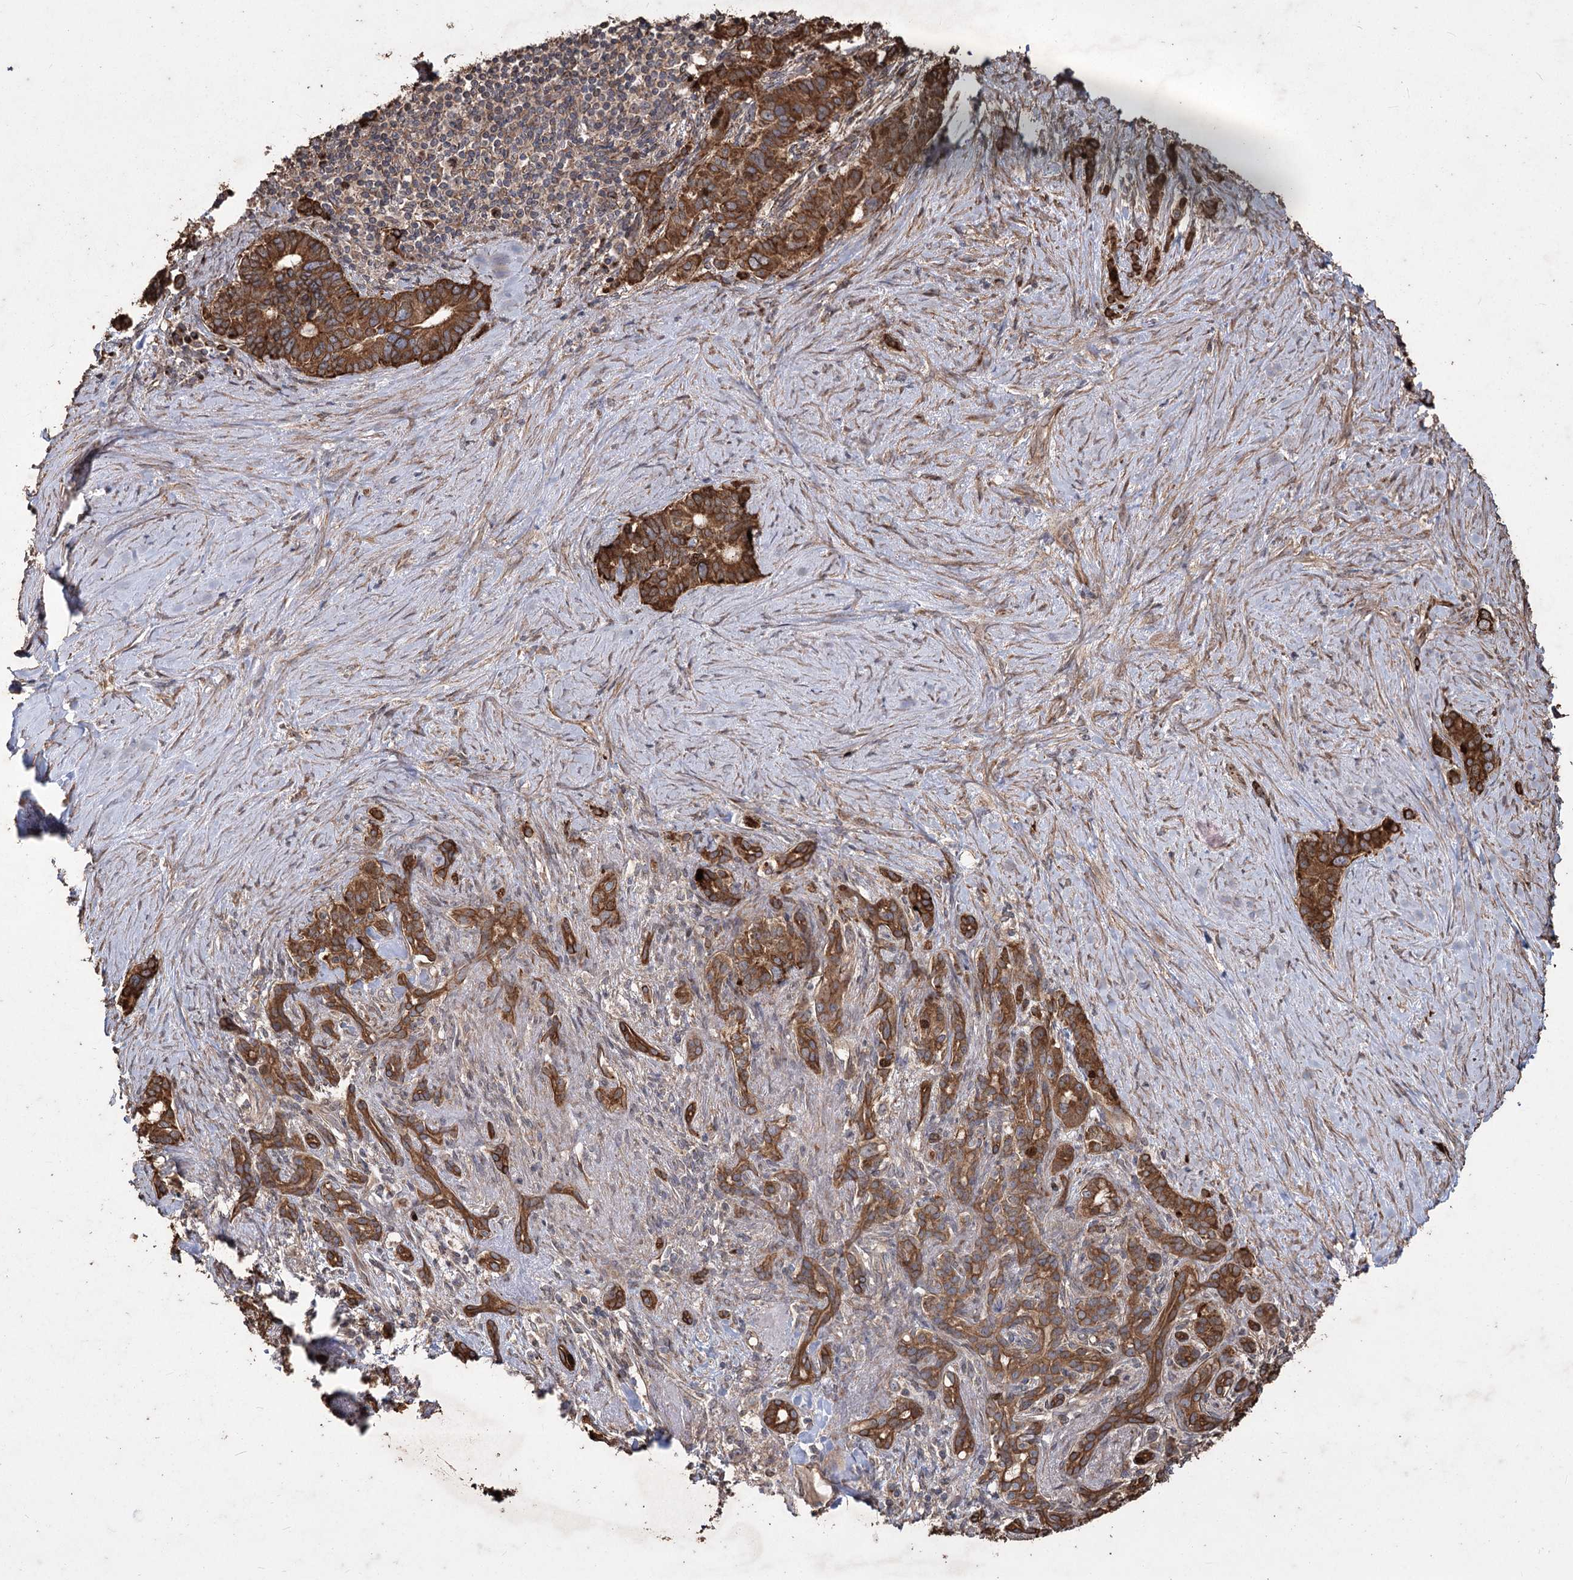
{"staining": {"intensity": "strong", "quantity": ">75%", "location": "cytoplasmic/membranous"}, "tissue": "pancreatic cancer", "cell_type": "Tumor cells", "image_type": "cancer", "snomed": [{"axis": "morphology", "description": "Adenocarcinoma, NOS"}, {"axis": "topography", "description": "Pancreas"}], "caption": "The micrograph reveals staining of pancreatic adenocarcinoma, revealing strong cytoplasmic/membranous protein positivity (brown color) within tumor cells.", "gene": "PRC1", "patient": {"sex": "female", "age": 74}}